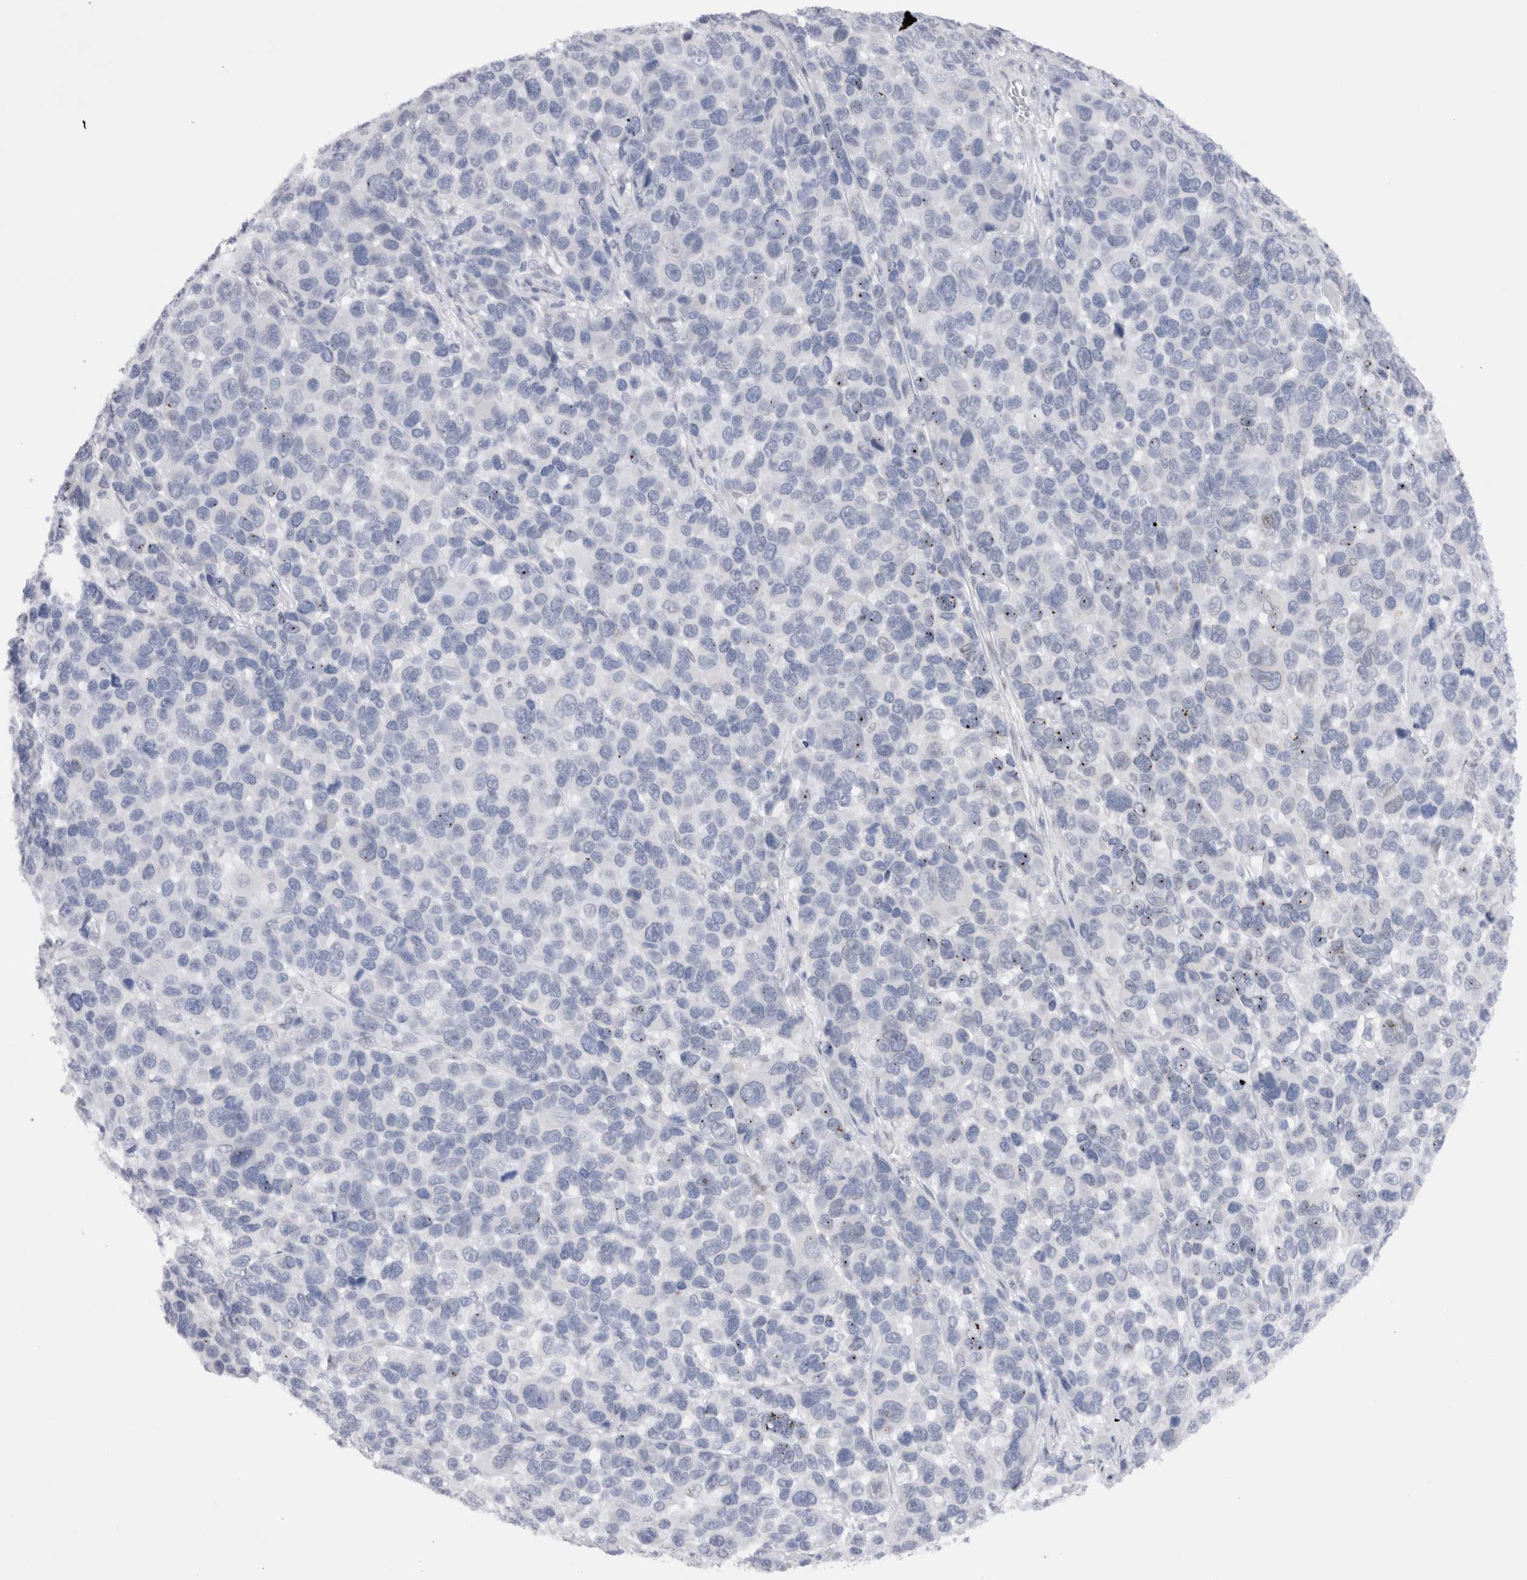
{"staining": {"intensity": "negative", "quantity": "none", "location": "none"}, "tissue": "melanoma", "cell_type": "Tumor cells", "image_type": "cancer", "snomed": [{"axis": "morphology", "description": "Malignant melanoma, NOS"}, {"axis": "topography", "description": "Skin"}], "caption": "Melanoma was stained to show a protein in brown. There is no significant expression in tumor cells. (DAB immunohistochemistry, high magnification).", "gene": "VCPIP1", "patient": {"sex": "male", "age": 53}}